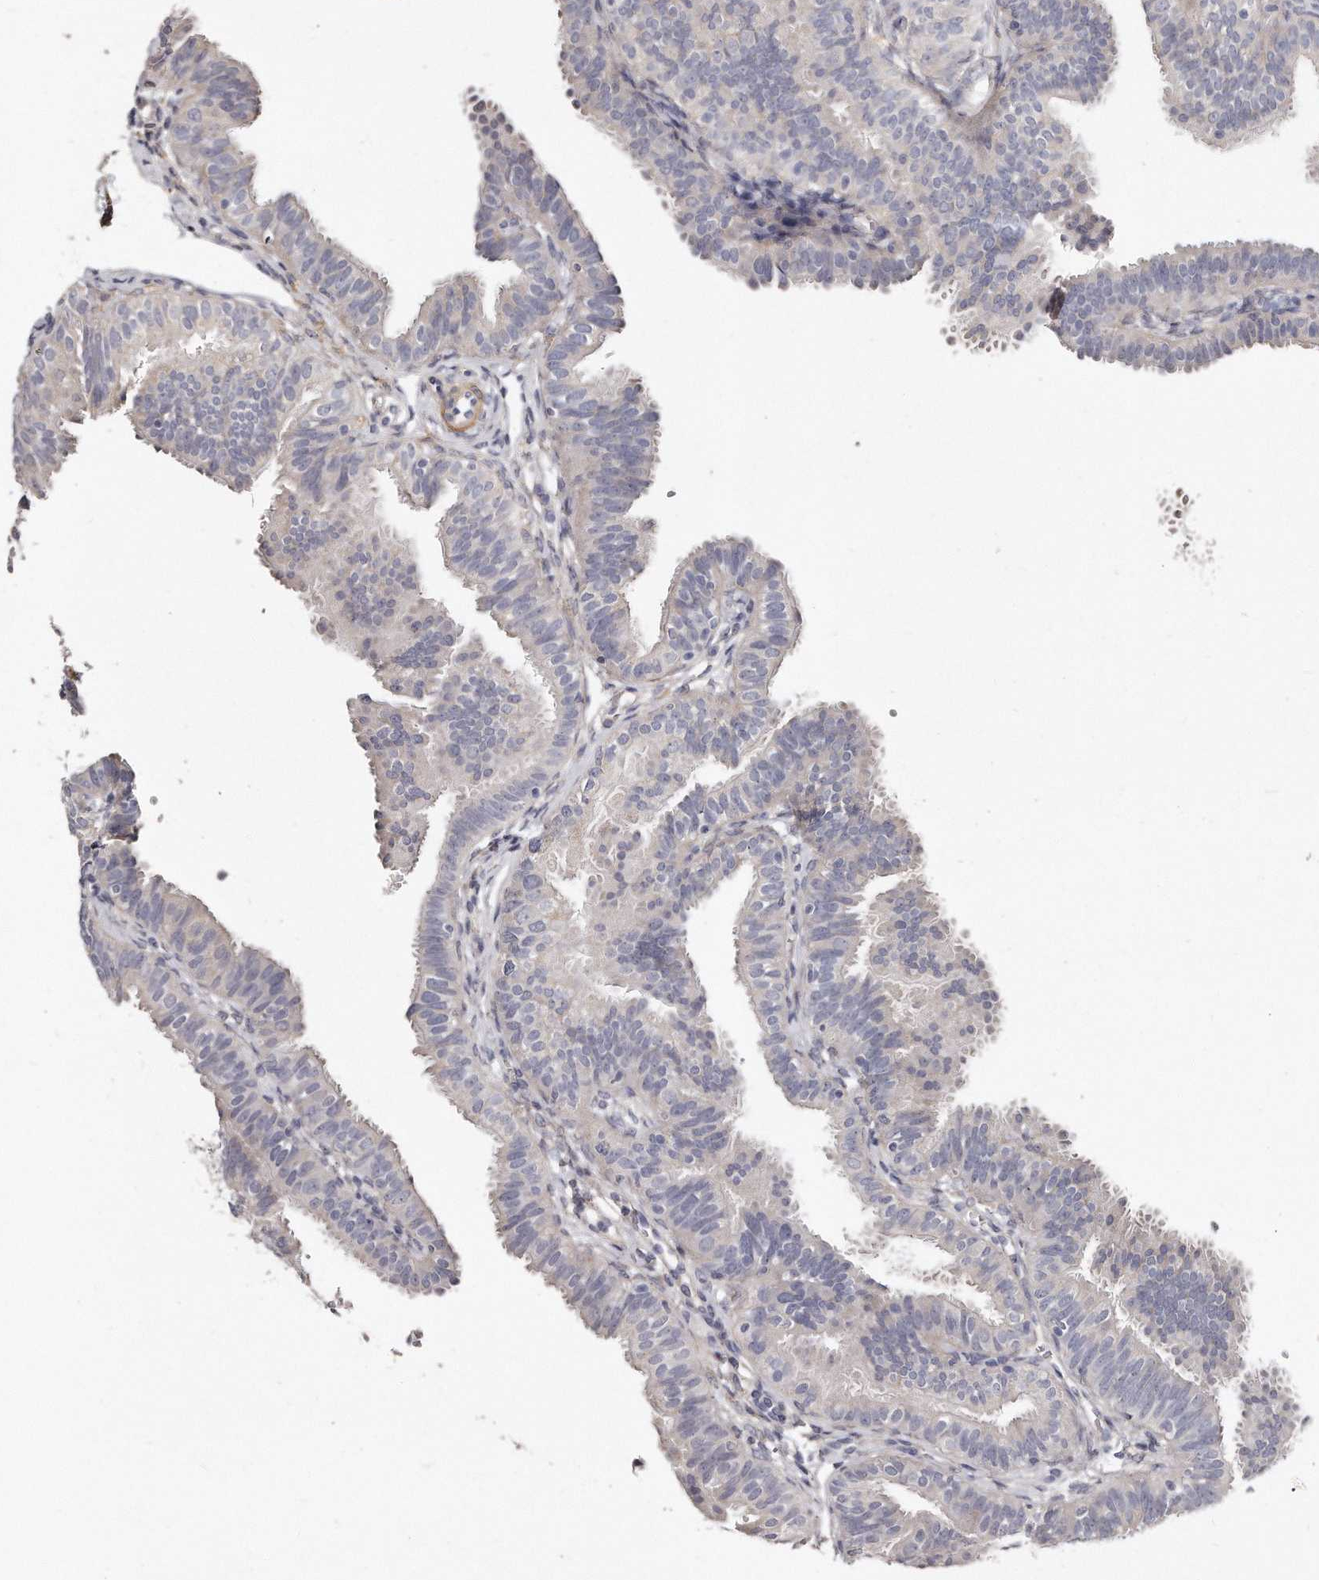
{"staining": {"intensity": "negative", "quantity": "none", "location": "none"}, "tissue": "fallopian tube", "cell_type": "Glandular cells", "image_type": "normal", "snomed": [{"axis": "morphology", "description": "Normal tissue, NOS"}, {"axis": "topography", "description": "Fallopian tube"}], "caption": "This is a image of immunohistochemistry (IHC) staining of benign fallopian tube, which shows no expression in glandular cells.", "gene": "LMOD1", "patient": {"sex": "female", "age": 35}}